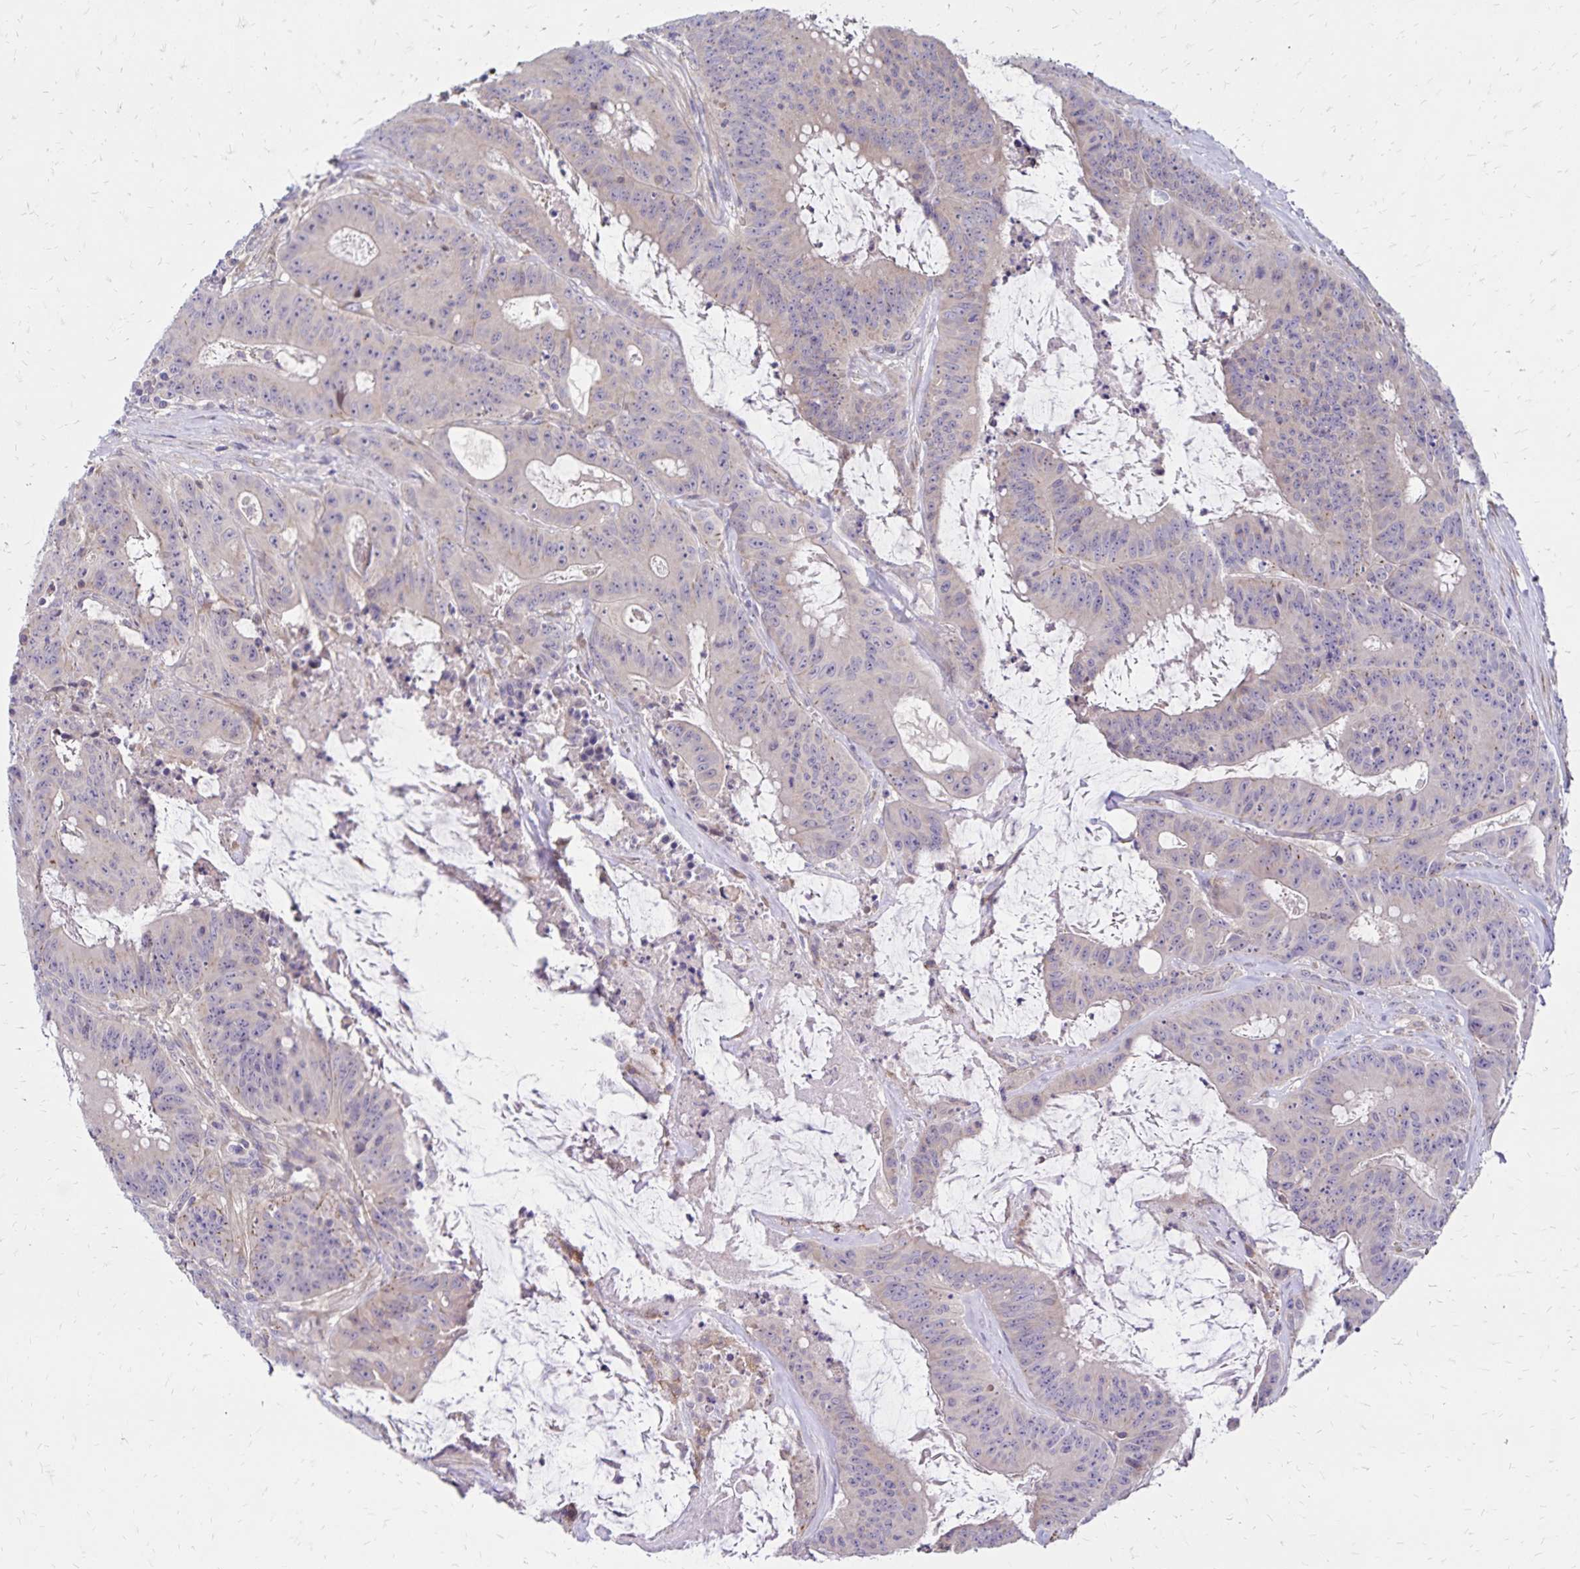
{"staining": {"intensity": "negative", "quantity": "none", "location": "none"}, "tissue": "colorectal cancer", "cell_type": "Tumor cells", "image_type": "cancer", "snomed": [{"axis": "morphology", "description": "Adenocarcinoma, NOS"}, {"axis": "topography", "description": "Colon"}], "caption": "A high-resolution micrograph shows IHC staining of colorectal adenocarcinoma, which demonstrates no significant staining in tumor cells.", "gene": "FSD1", "patient": {"sex": "male", "age": 33}}